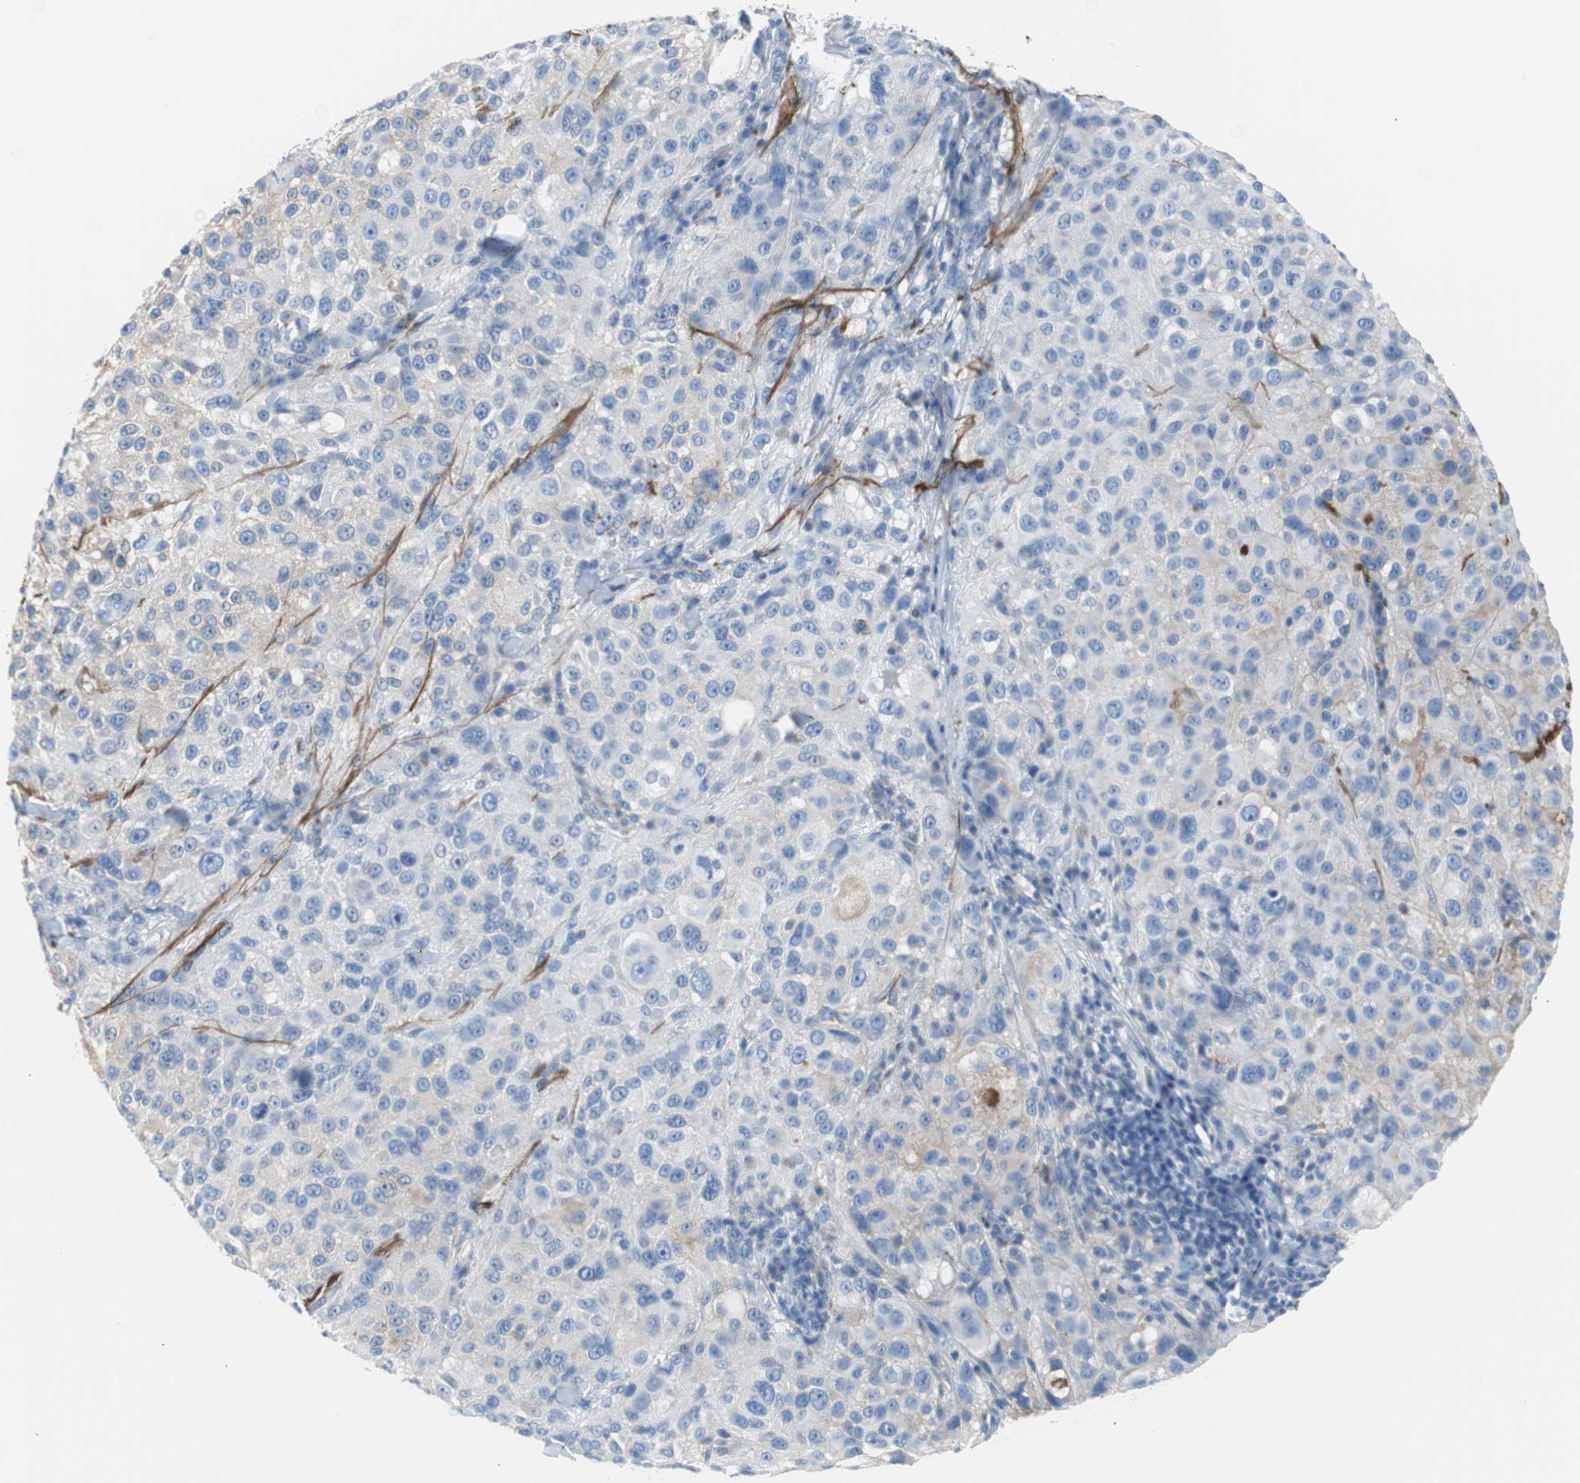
{"staining": {"intensity": "weak", "quantity": "<25%", "location": "cytoplasmic/membranous"}, "tissue": "melanoma", "cell_type": "Tumor cells", "image_type": "cancer", "snomed": [{"axis": "morphology", "description": "Necrosis, NOS"}, {"axis": "morphology", "description": "Malignant melanoma, NOS"}, {"axis": "topography", "description": "Skin"}], "caption": "Human melanoma stained for a protein using immunohistochemistry (IHC) demonstrates no positivity in tumor cells.", "gene": "APCS", "patient": {"sex": "female", "age": 87}}